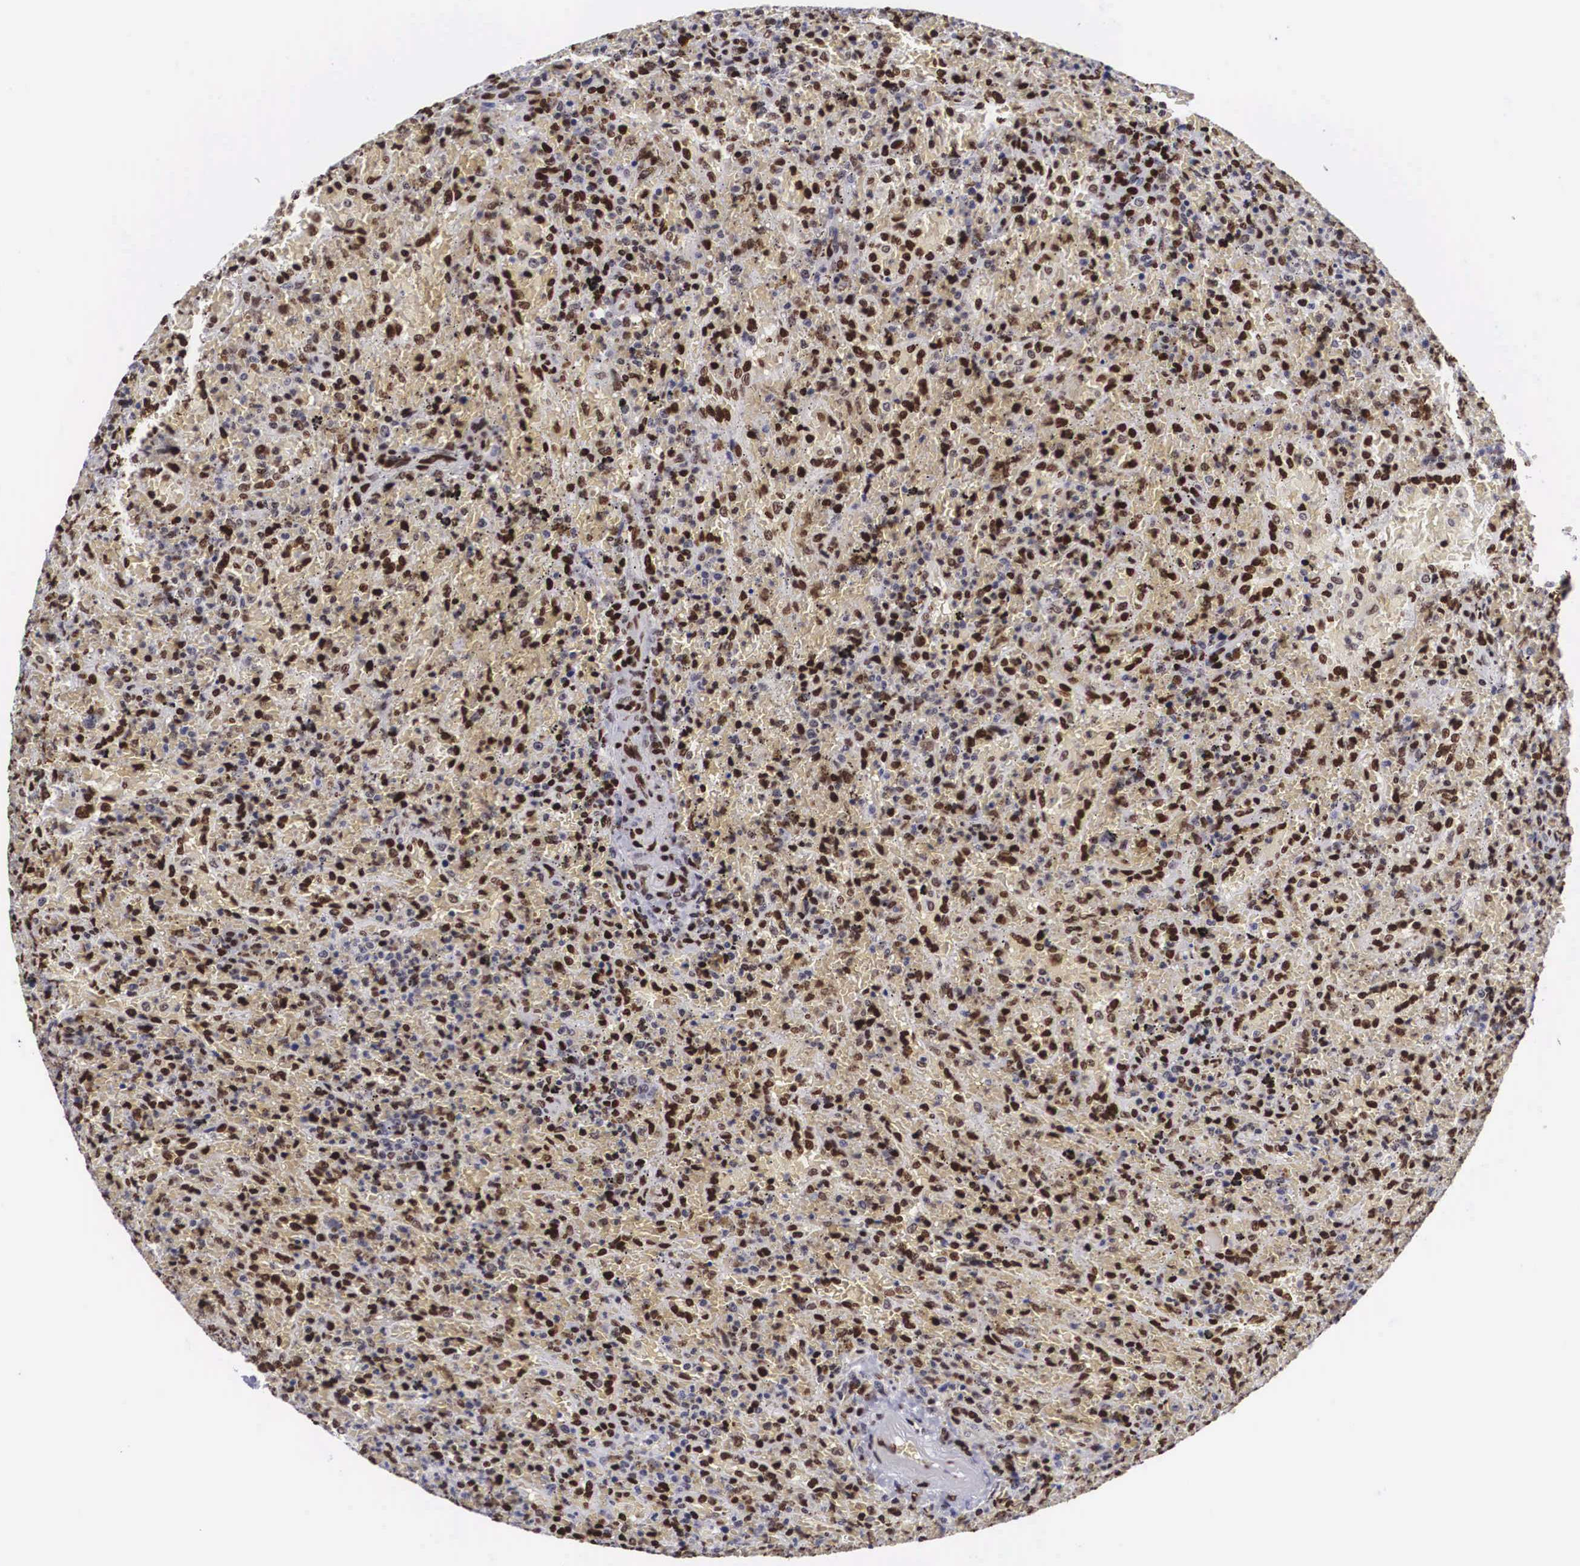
{"staining": {"intensity": "strong", "quantity": ">75%", "location": "nuclear"}, "tissue": "lymphoma", "cell_type": "Tumor cells", "image_type": "cancer", "snomed": [{"axis": "morphology", "description": "Malignant lymphoma, non-Hodgkin's type, High grade"}, {"axis": "topography", "description": "Spleen"}, {"axis": "topography", "description": "Lymph node"}], "caption": "A high-resolution image shows immunohistochemistry staining of malignant lymphoma, non-Hodgkin's type (high-grade), which reveals strong nuclear staining in about >75% of tumor cells.", "gene": "MECP2", "patient": {"sex": "female", "age": 70}}